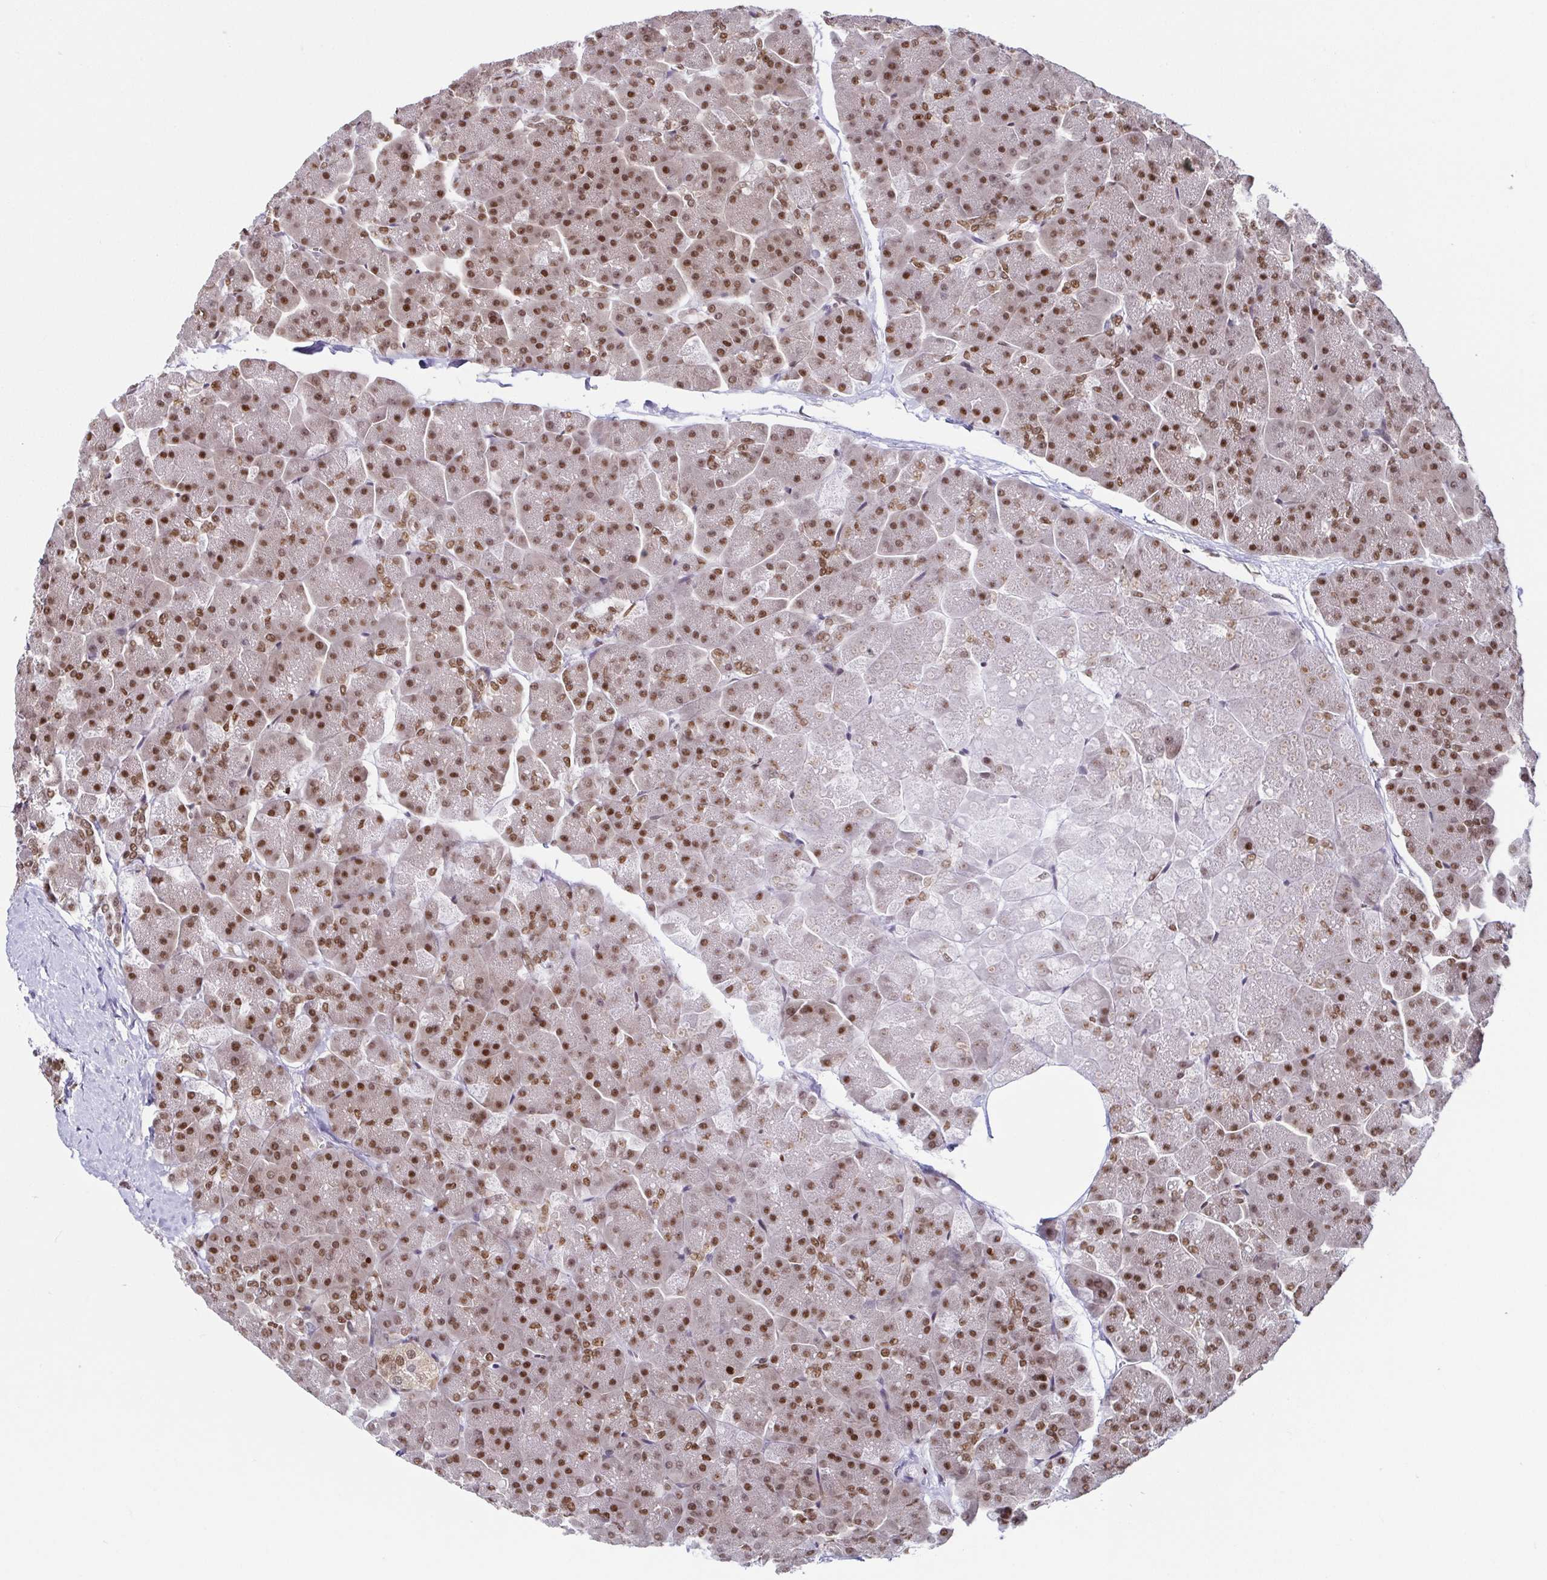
{"staining": {"intensity": "strong", "quantity": ">75%", "location": "nuclear"}, "tissue": "pancreas", "cell_type": "Exocrine glandular cells", "image_type": "normal", "snomed": [{"axis": "morphology", "description": "Normal tissue, NOS"}, {"axis": "topography", "description": "Pancreas"}, {"axis": "topography", "description": "Peripheral nerve tissue"}], "caption": "An IHC image of normal tissue is shown. Protein staining in brown highlights strong nuclear positivity in pancreas within exocrine glandular cells.", "gene": "EWSR1", "patient": {"sex": "male", "age": 54}}